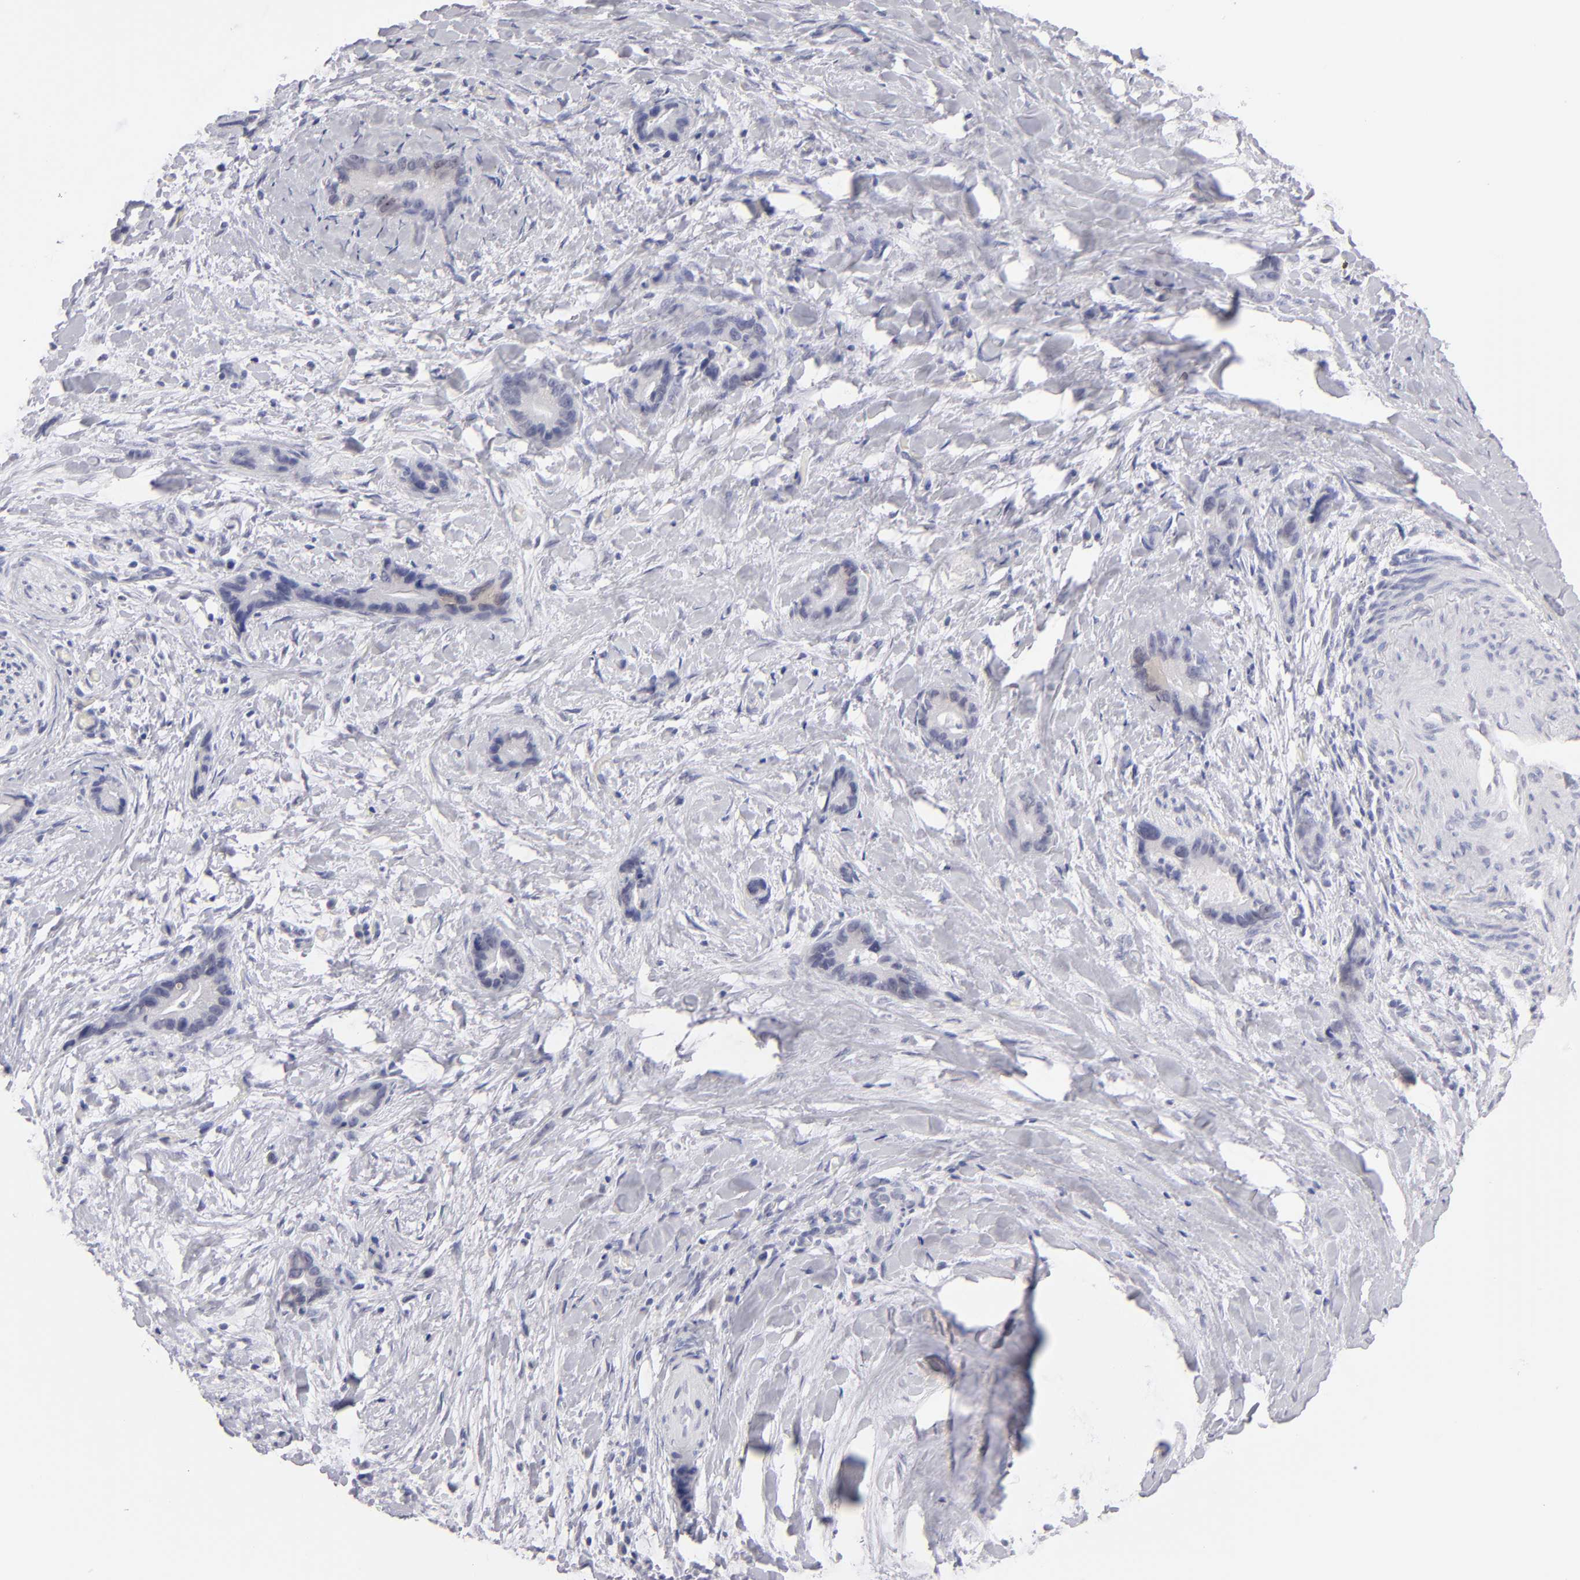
{"staining": {"intensity": "negative", "quantity": "none", "location": "none"}, "tissue": "liver cancer", "cell_type": "Tumor cells", "image_type": "cancer", "snomed": [{"axis": "morphology", "description": "Cholangiocarcinoma"}, {"axis": "topography", "description": "Liver"}], "caption": "DAB (3,3'-diaminobenzidine) immunohistochemical staining of human liver cholangiocarcinoma demonstrates no significant expression in tumor cells. The staining is performed using DAB brown chromogen with nuclei counter-stained in using hematoxylin.", "gene": "TEX11", "patient": {"sex": "female", "age": 55}}